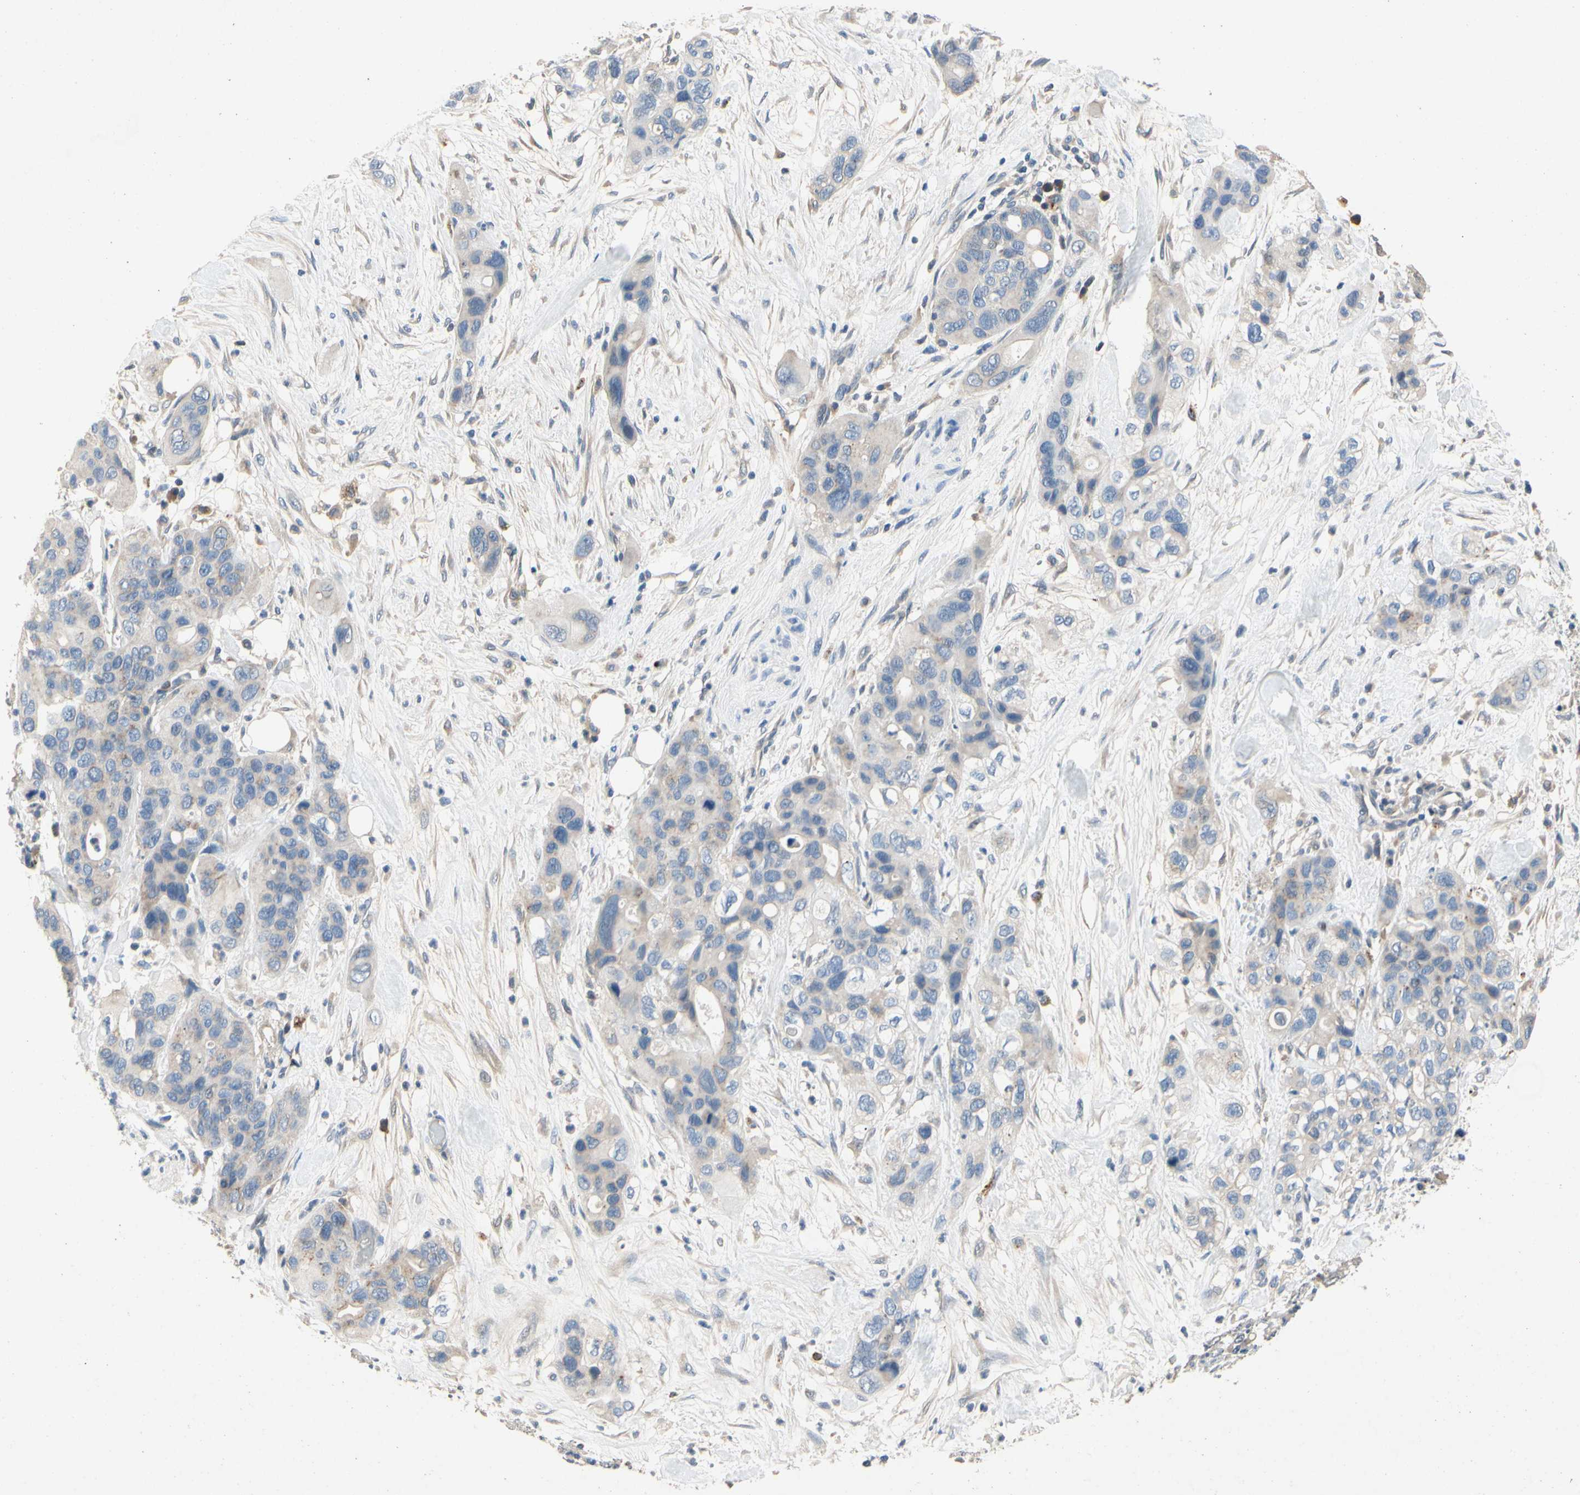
{"staining": {"intensity": "negative", "quantity": "none", "location": "none"}, "tissue": "pancreatic cancer", "cell_type": "Tumor cells", "image_type": "cancer", "snomed": [{"axis": "morphology", "description": "Adenocarcinoma, NOS"}, {"axis": "topography", "description": "Pancreas"}], "caption": "A micrograph of adenocarcinoma (pancreatic) stained for a protein displays no brown staining in tumor cells.", "gene": "ALPL", "patient": {"sex": "female", "age": 71}}